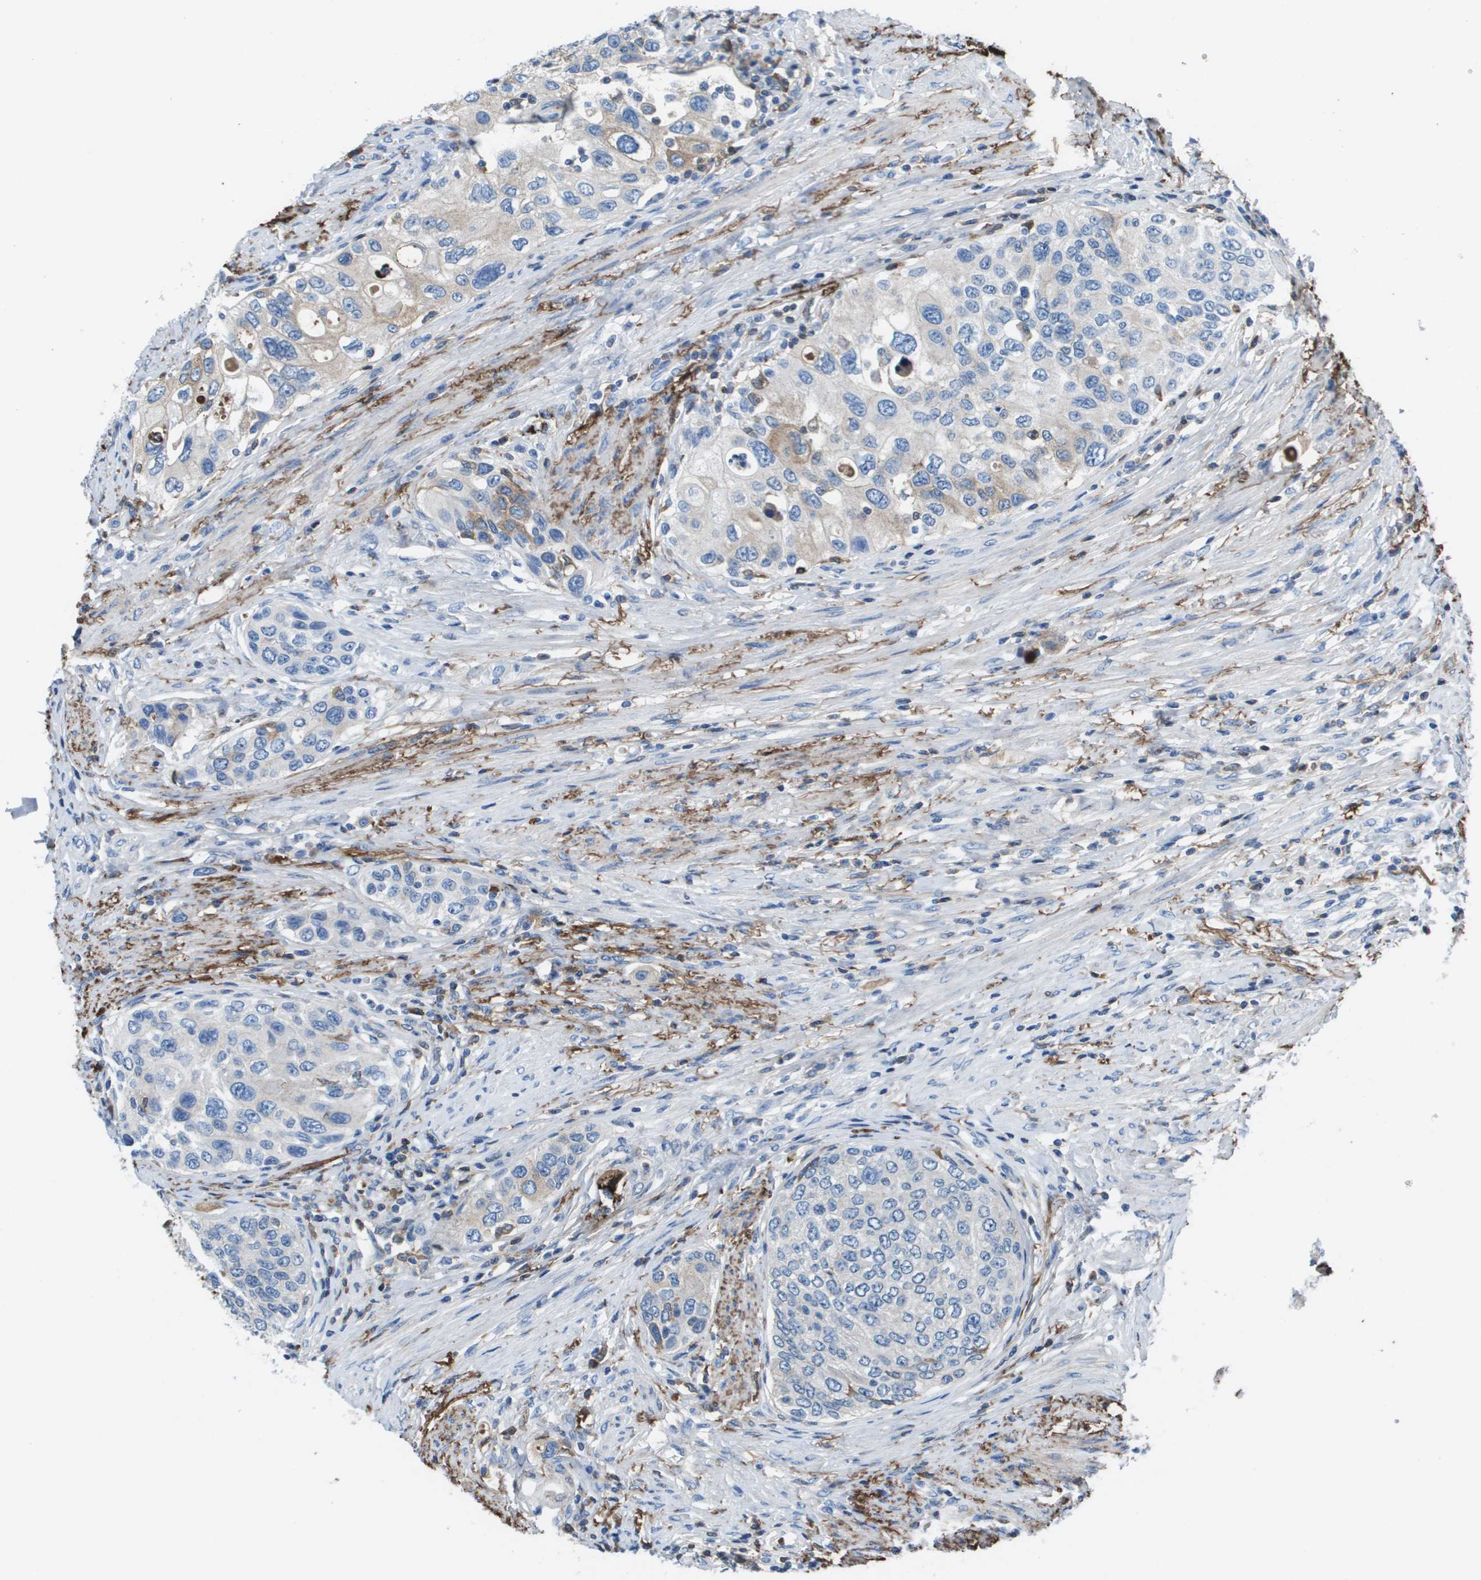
{"staining": {"intensity": "negative", "quantity": "none", "location": "none"}, "tissue": "urothelial cancer", "cell_type": "Tumor cells", "image_type": "cancer", "snomed": [{"axis": "morphology", "description": "Urothelial carcinoma, High grade"}, {"axis": "topography", "description": "Urinary bladder"}], "caption": "A high-resolution micrograph shows immunohistochemistry (IHC) staining of urothelial cancer, which demonstrates no significant positivity in tumor cells.", "gene": "VTN", "patient": {"sex": "female", "age": 56}}